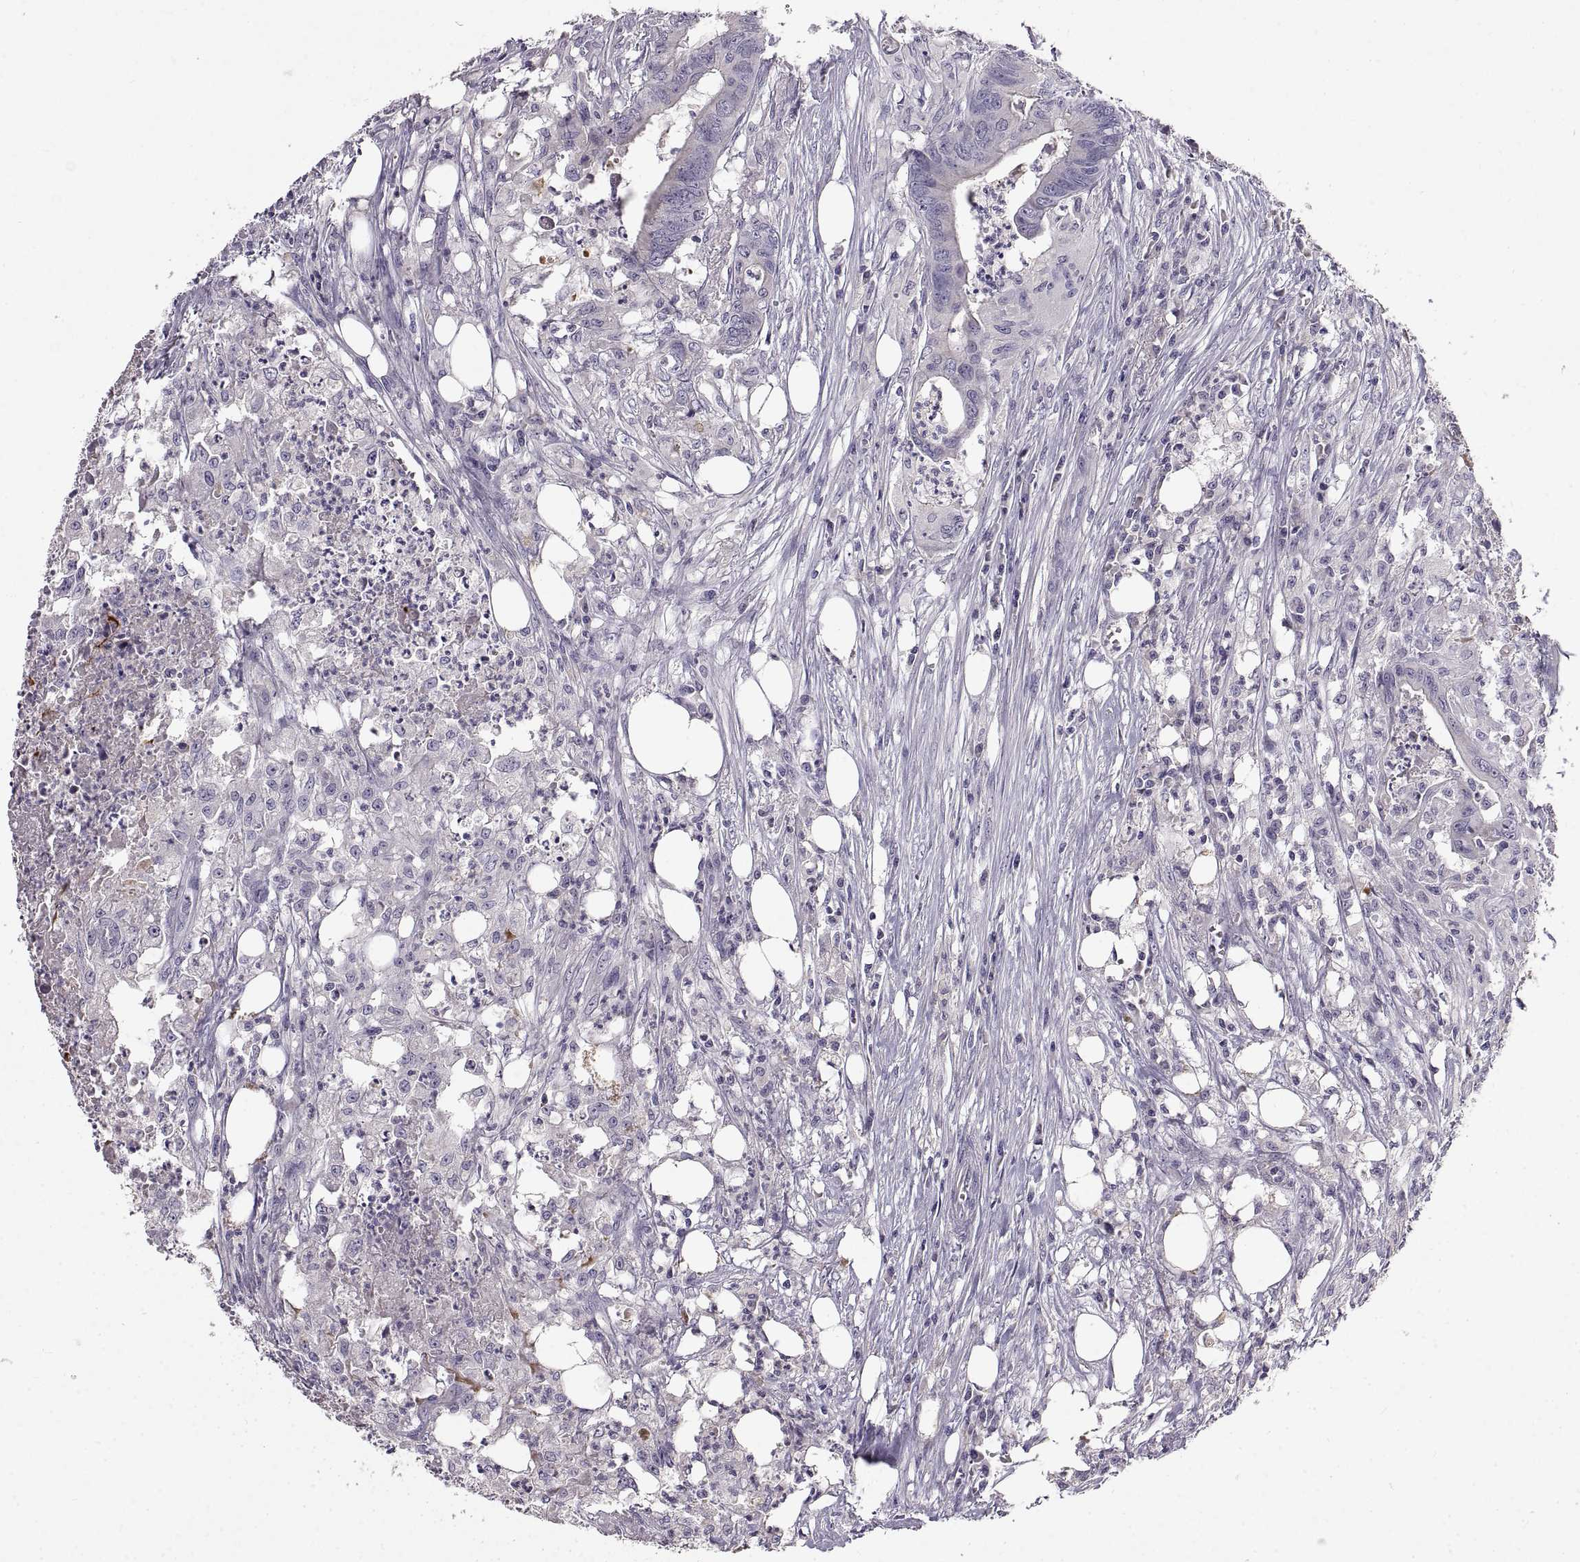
{"staining": {"intensity": "negative", "quantity": "none", "location": "none"}, "tissue": "colorectal cancer", "cell_type": "Tumor cells", "image_type": "cancer", "snomed": [{"axis": "morphology", "description": "Adenocarcinoma, NOS"}, {"axis": "topography", "description": "Colon"}], "caption": "Tumor cells are negative for brown protein staining in colorectal cancer (adenocarcinoma).", "gene": "ADAM32", "patient": {"sex": "male", "age": 84}}